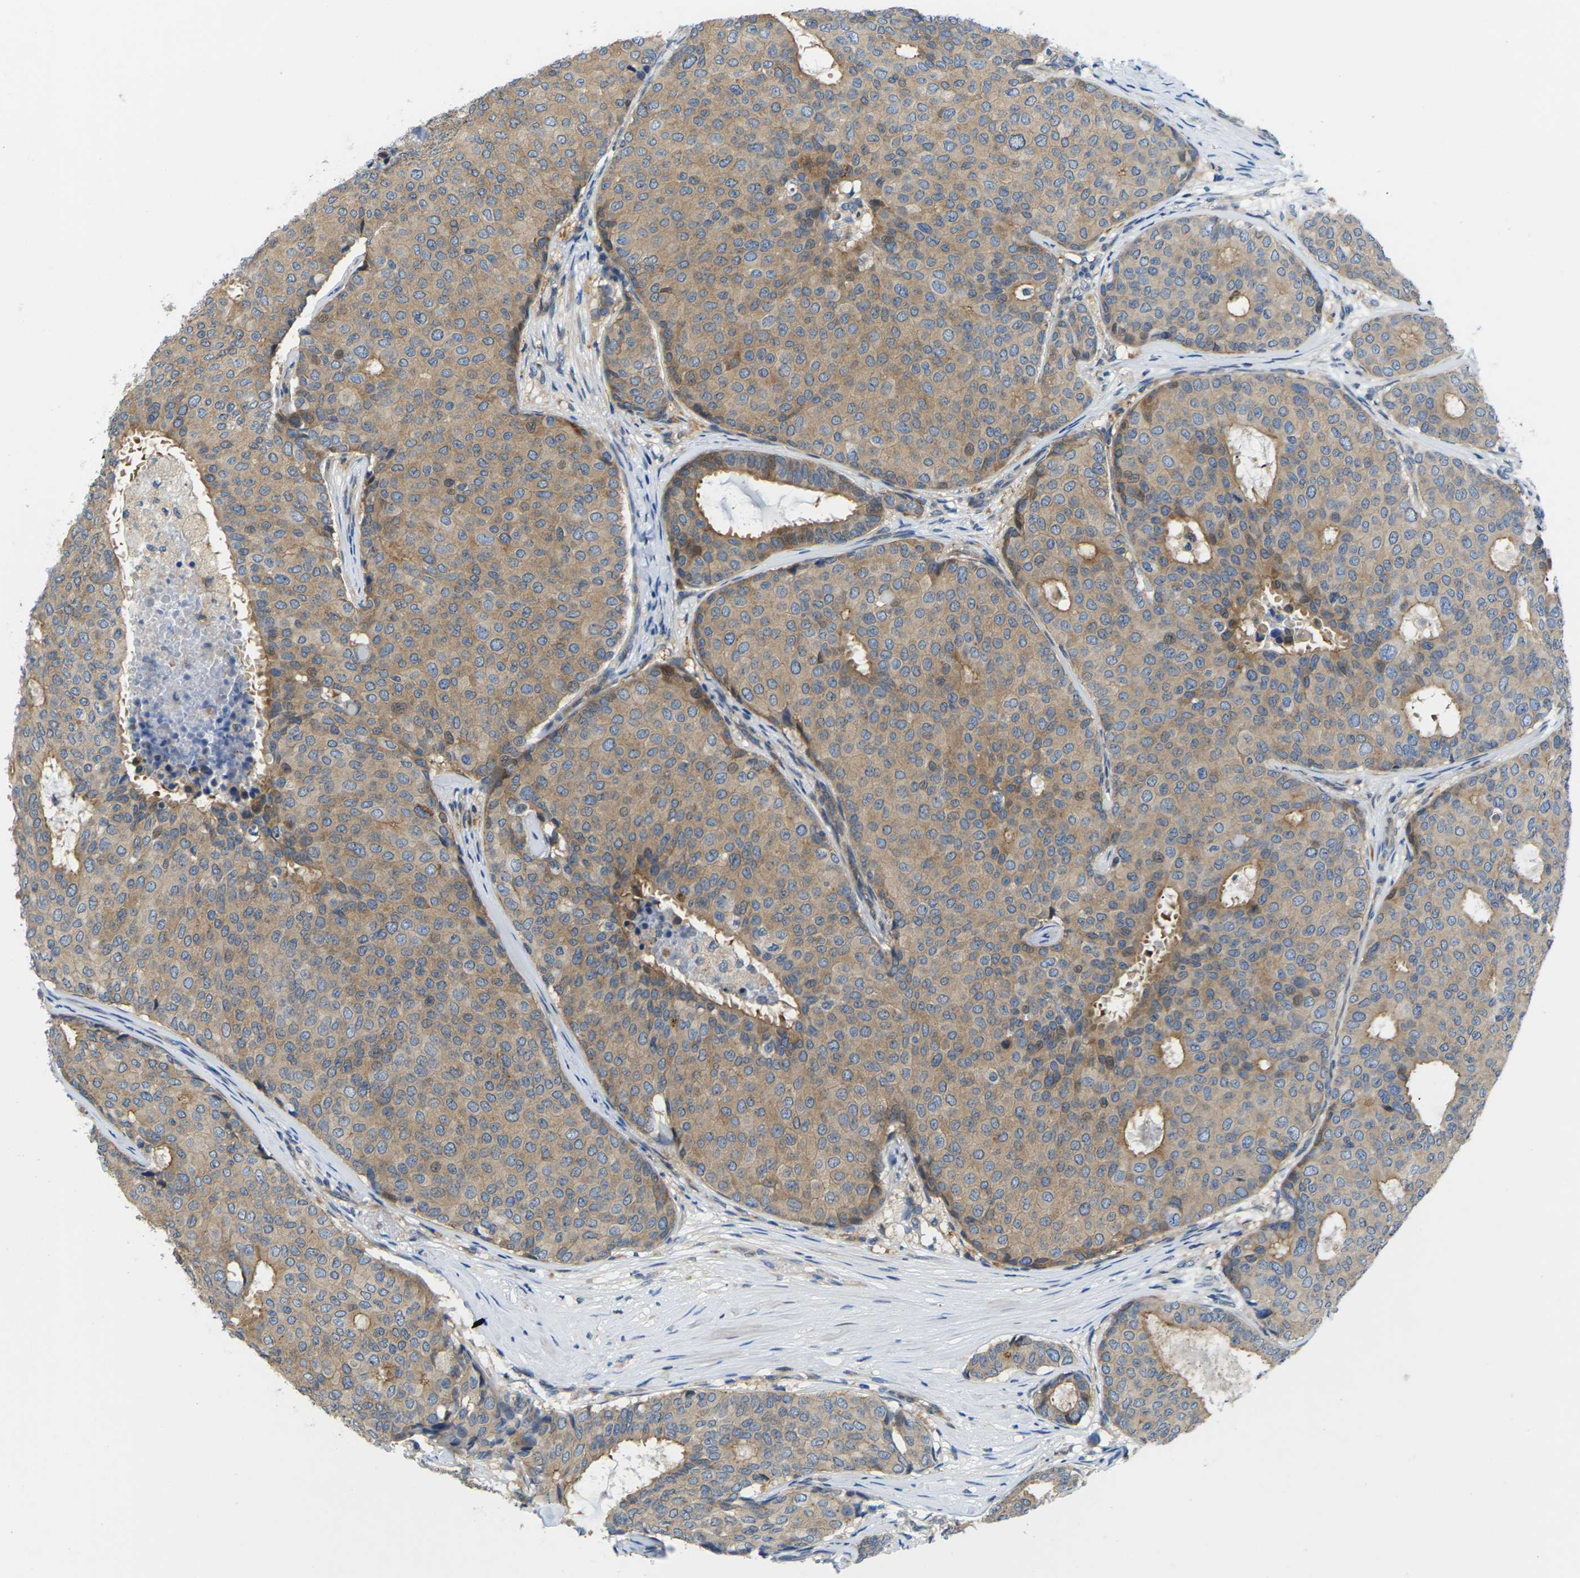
{"staining": {"intensity": "moderate", "quantity": ">75%", "location": "cytoplasmic/membranous"}, "tissue": "breast cancer", "cell_type": "Tumor cells", "image_type": "cancer", "snomed": [{"axis": "morphology", "description": "Duct carcinoma"}, {"axis": "topography", "description": "Breast"}], "caption": "The photomicrograph displays staining of invasive ductal carcinoma (breast), revealing moderate cytoplasmic/membranous protein staining (brown color) within tumor cells.", "gene": "SCNN1A", "patient": {"sex": "female", "age": 75}}